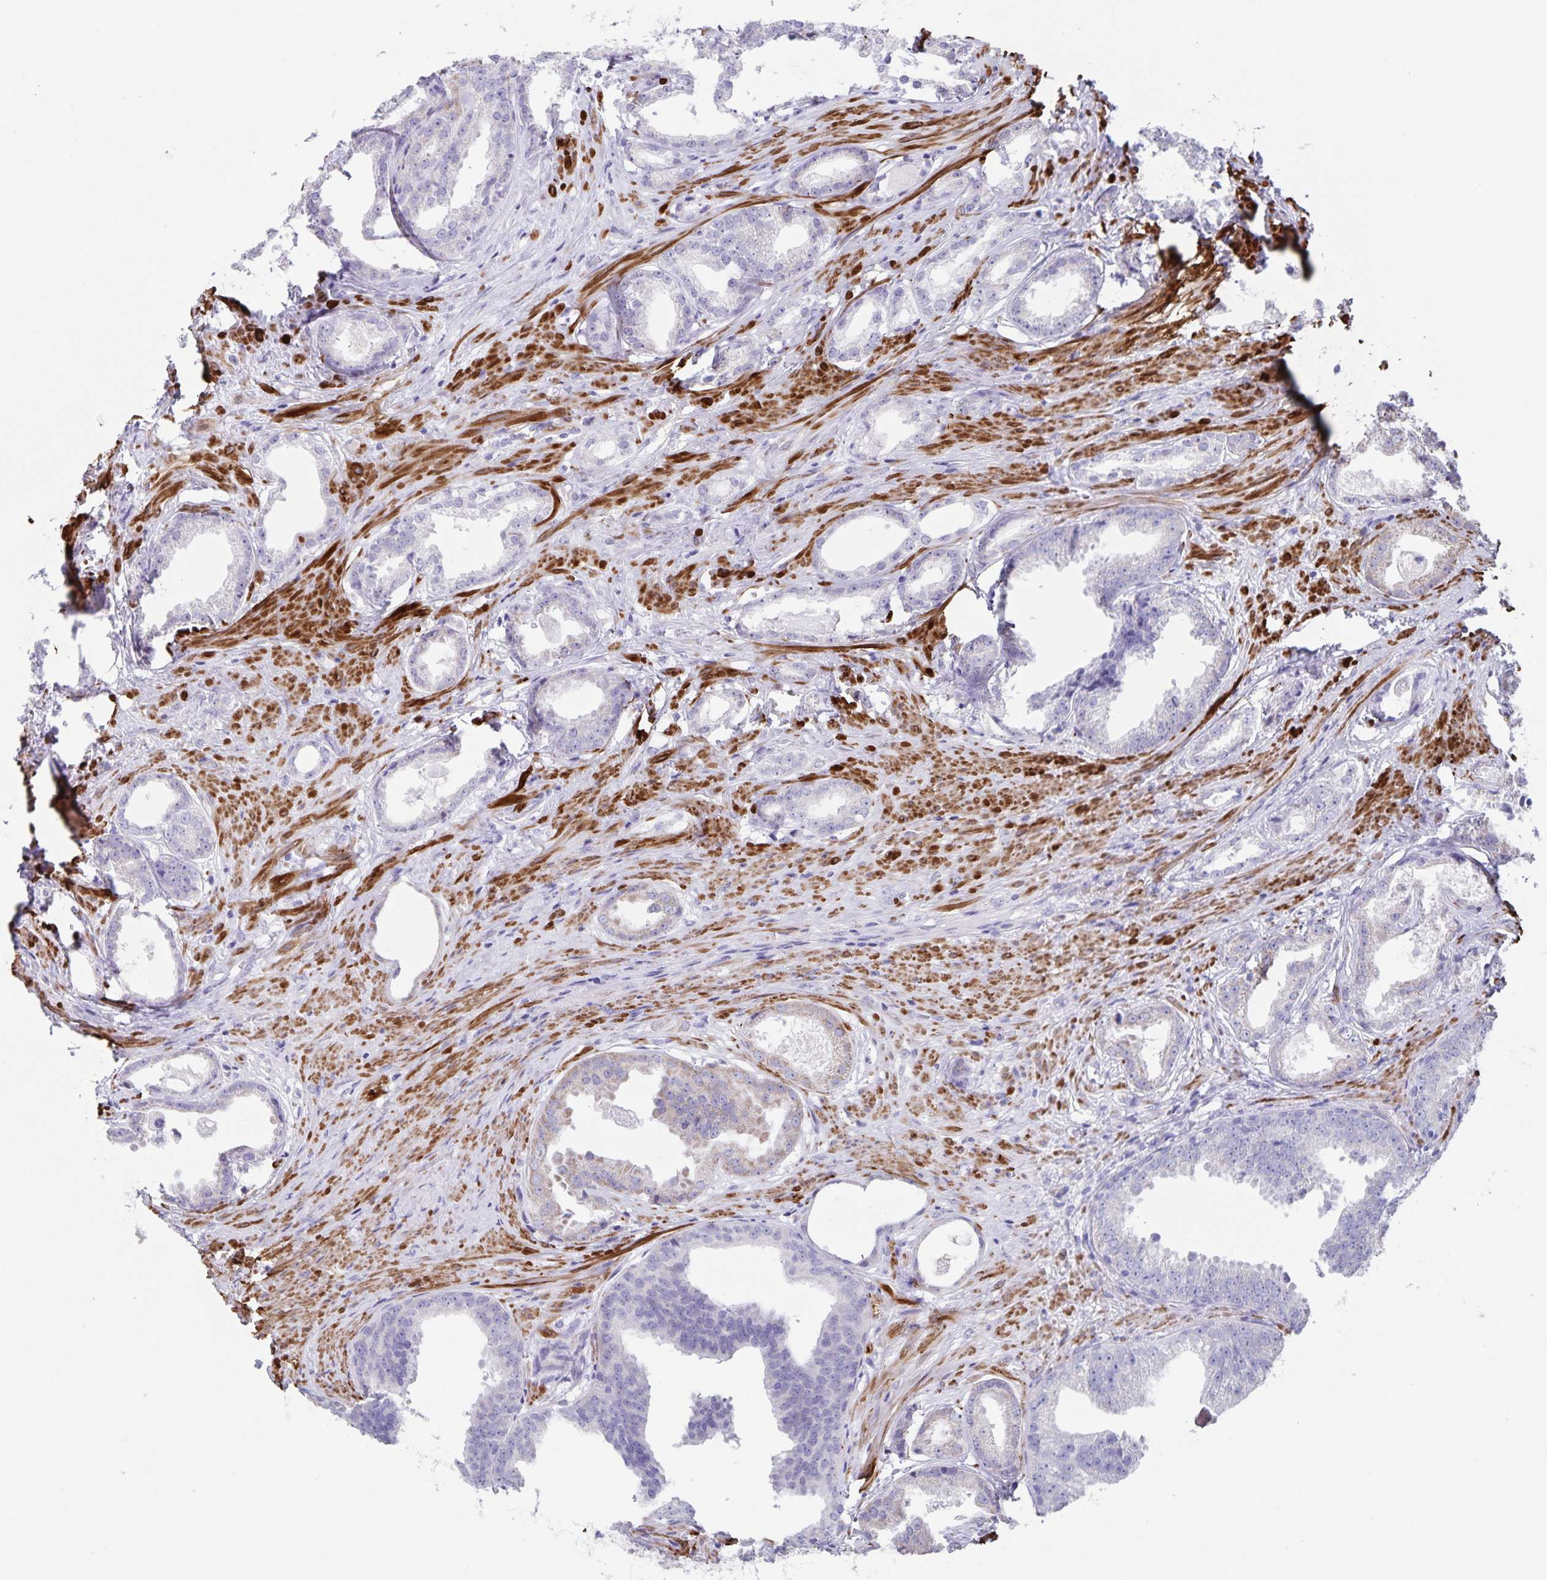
{"staining": {"intensity": "negative", "quantity": "none", "location": "none"}, "tissue": "prostate cancer", "cell_type": "Tumor cells", "image_type": "cancer", "snomed": [{"axis": "morphology", "description": "Adenocarcinoma, Low grade"}, {"axis": "topography", "description": "Prostate"}], "caption": "Photomicrograph shows no protein expression in tumor cells of prostate low-grade adenocarcinoma tissue.", "gene": "SYNM", "patient": {"sex": "male", "age": 65}}